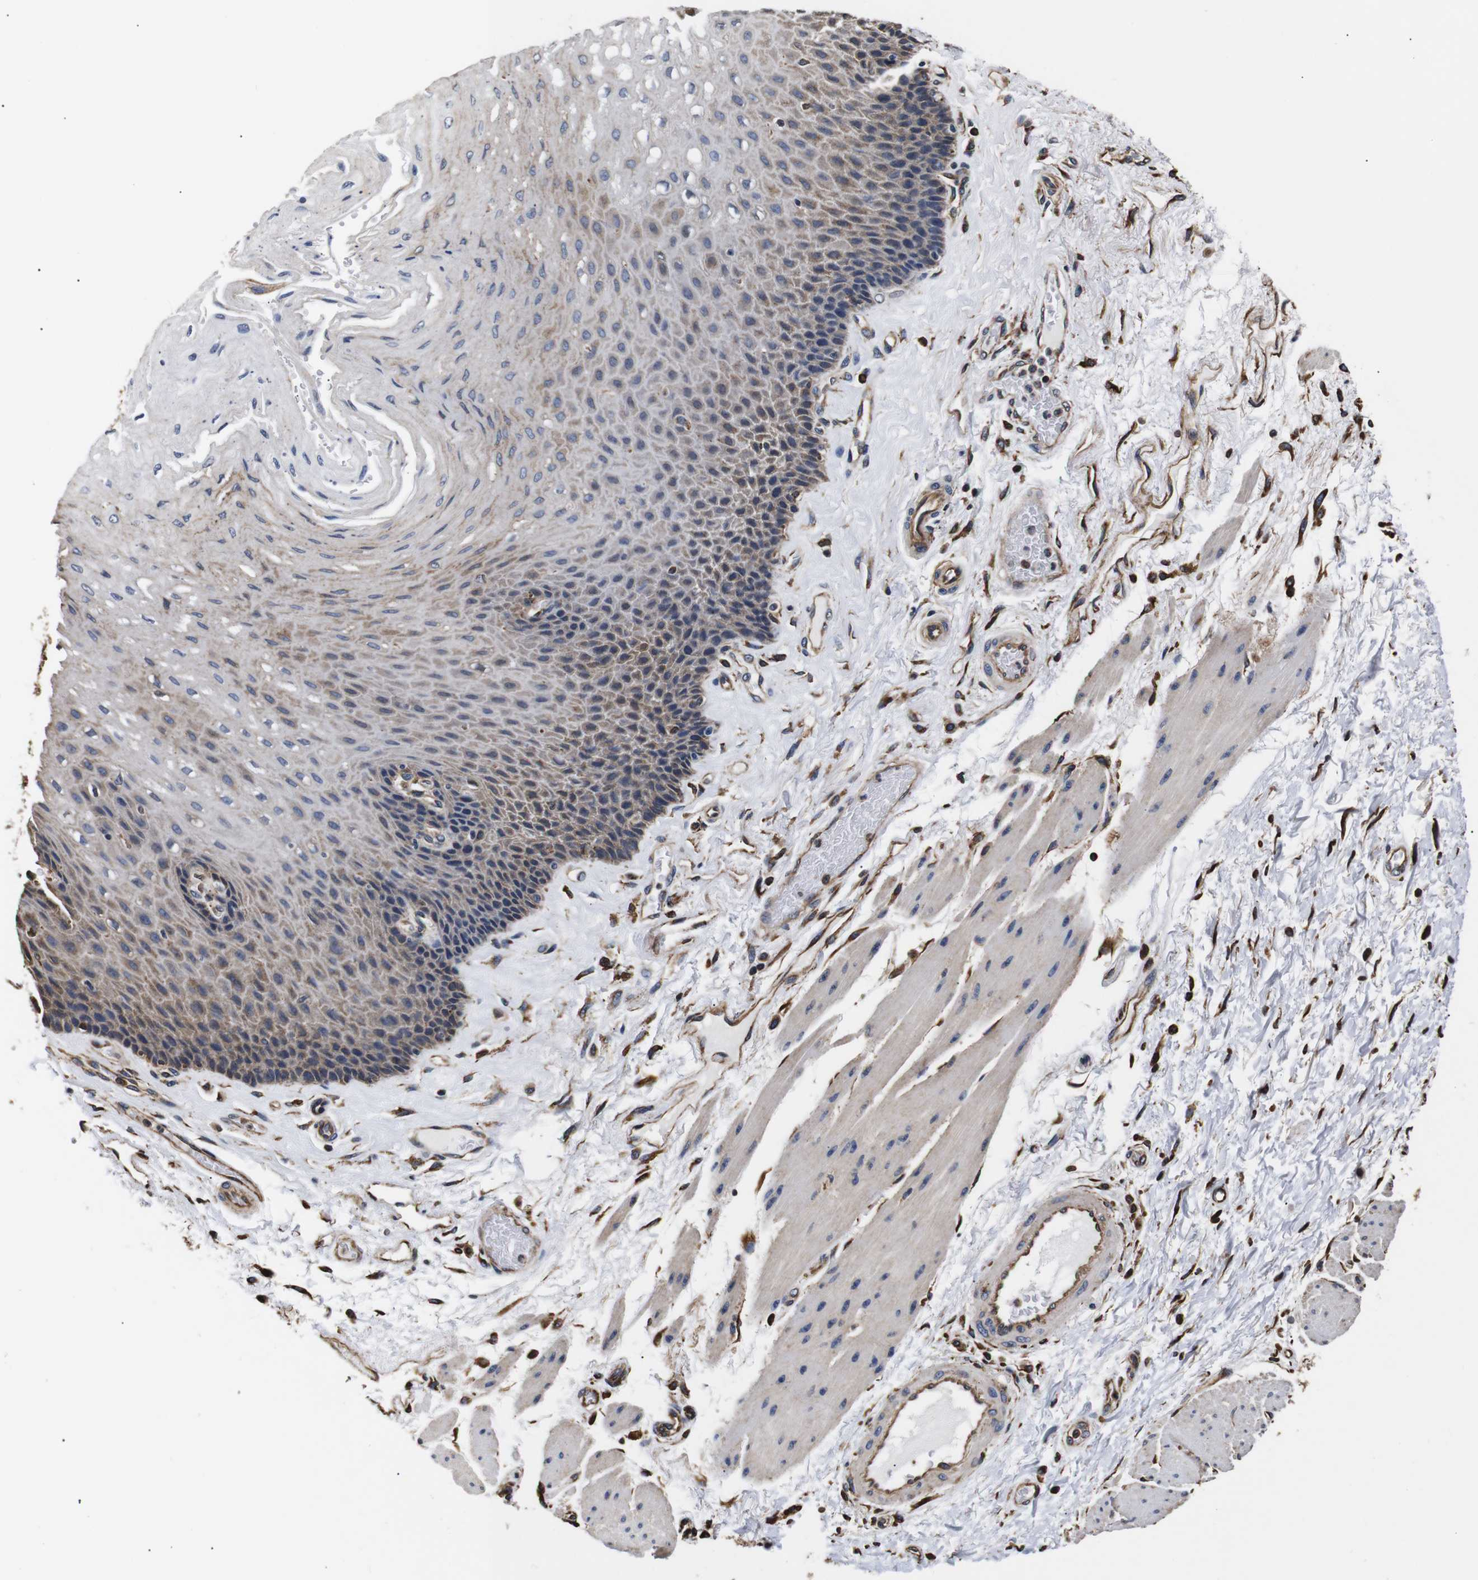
{"staining": {"intensity": "moderate", "quantity": "25%-75%", "location": "cytoplasmic/membranous"}, "tissue": "esophagus", "cell_type": "Squamous epithelial cells", "image_type": "normal", "snomed": [{"axis": "morphology", "description": "Normal tissue, NOS"}, {"axis": "topography", "description": "Esophagus"}], "caption": "Immunohistochemistry micrograph of normal esophagus: esophagus stained using immunohistochemistry demonstrates medium levels of moderate protein expression localized specifically in the cytoplasmic/membranous of squamous epithelial cells, appearing as a cytoplasmic/membranous brown color.", "gene": "HHIP", "patient": {"sex": "female", "age": 72}}